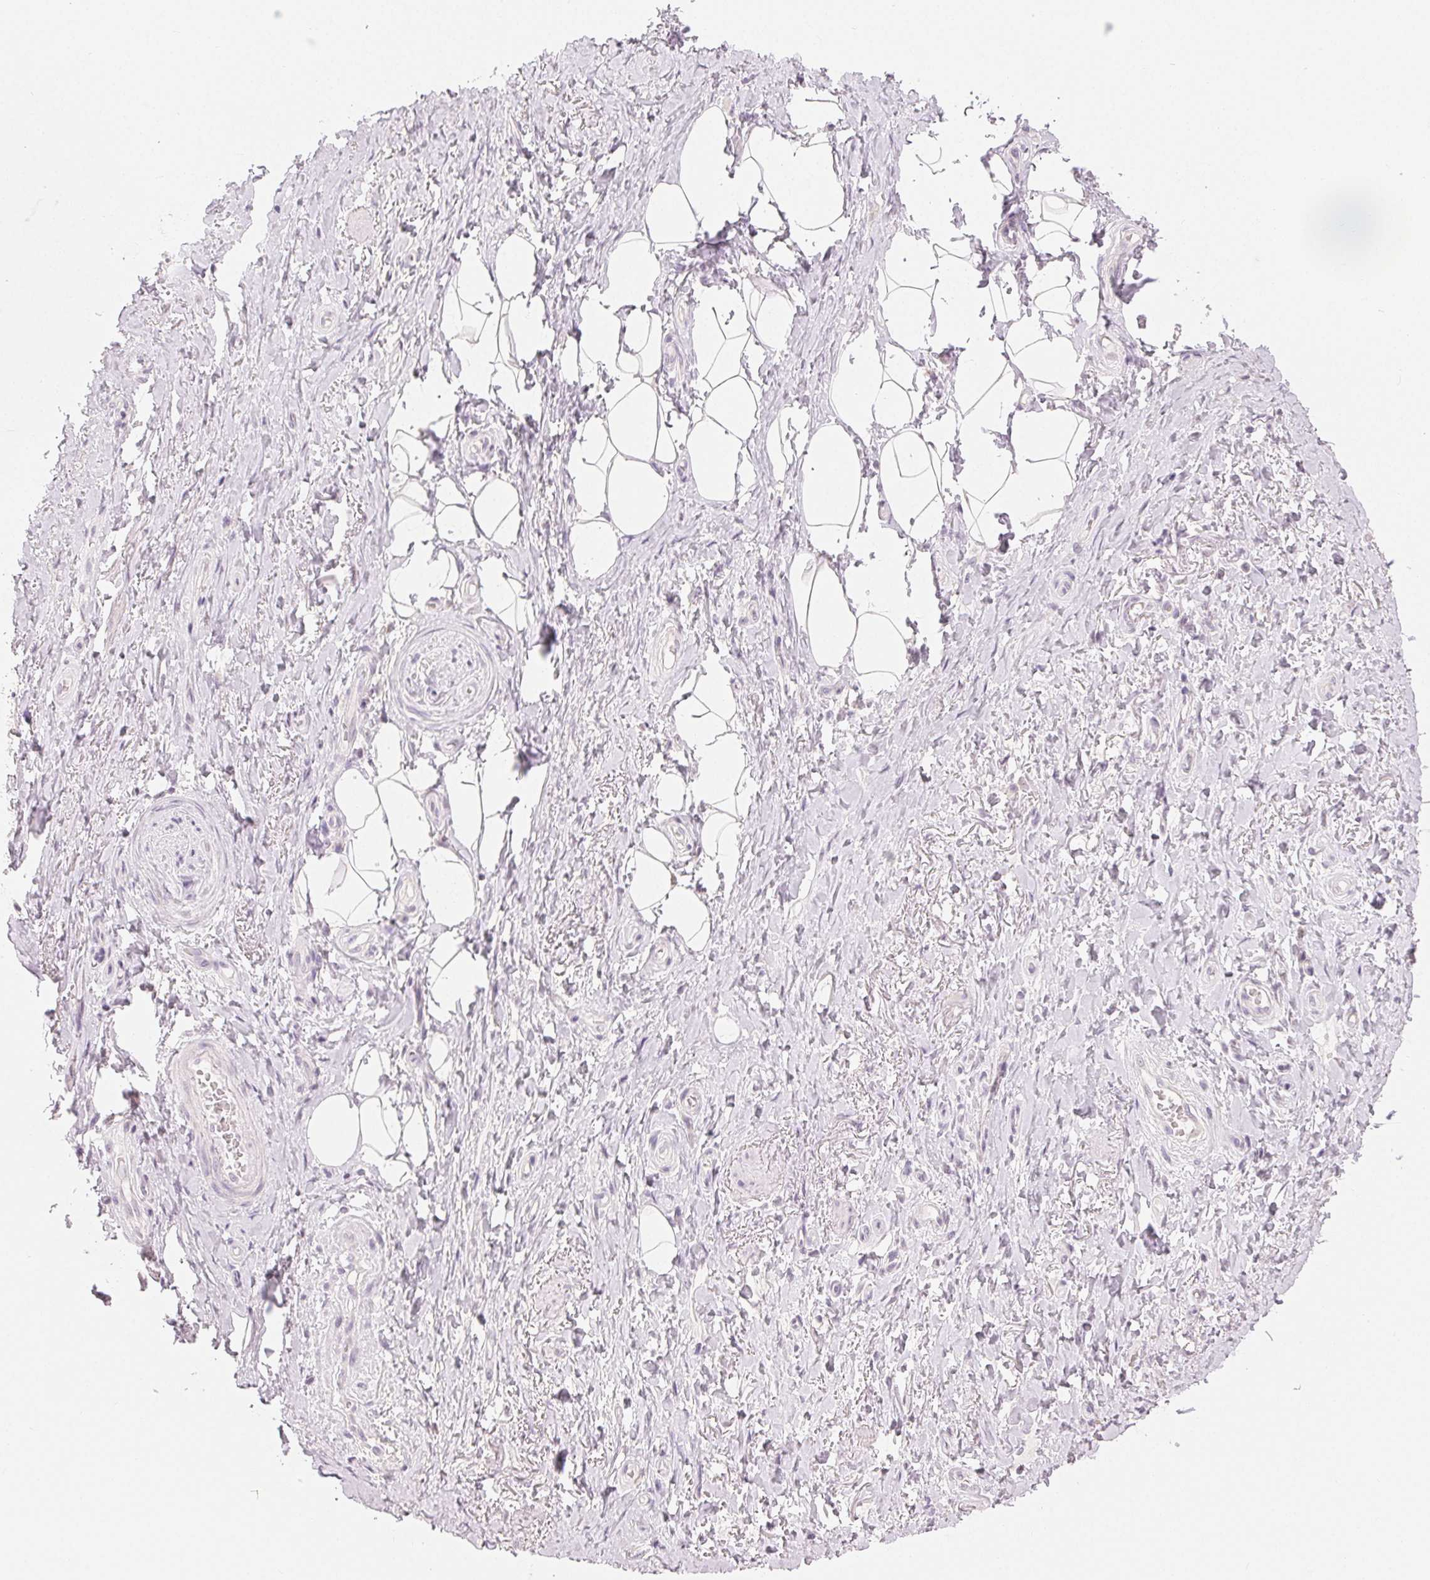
{"staining": {"intensity": "weak", "quantity": "<25%", "location": "cytoplasmic/membranous"}, "tissue": "adipose tissue", "cell_type": "Adipocytes", "image_type": "normal", "snomed": [{"axis": "morphology", "description": "Normal tissue, NOS"}, {"axis": "topography", "description": "Anal"}, {"axis": "topography", "description": "Peripheral nerve tissue"}], "caption": "This is an IHC histopathology image of benign human adipose tissue. There is no positivity in adipocytes.", "gene": "SFTPD", "patient": {"sex": "male", "age": 53}}